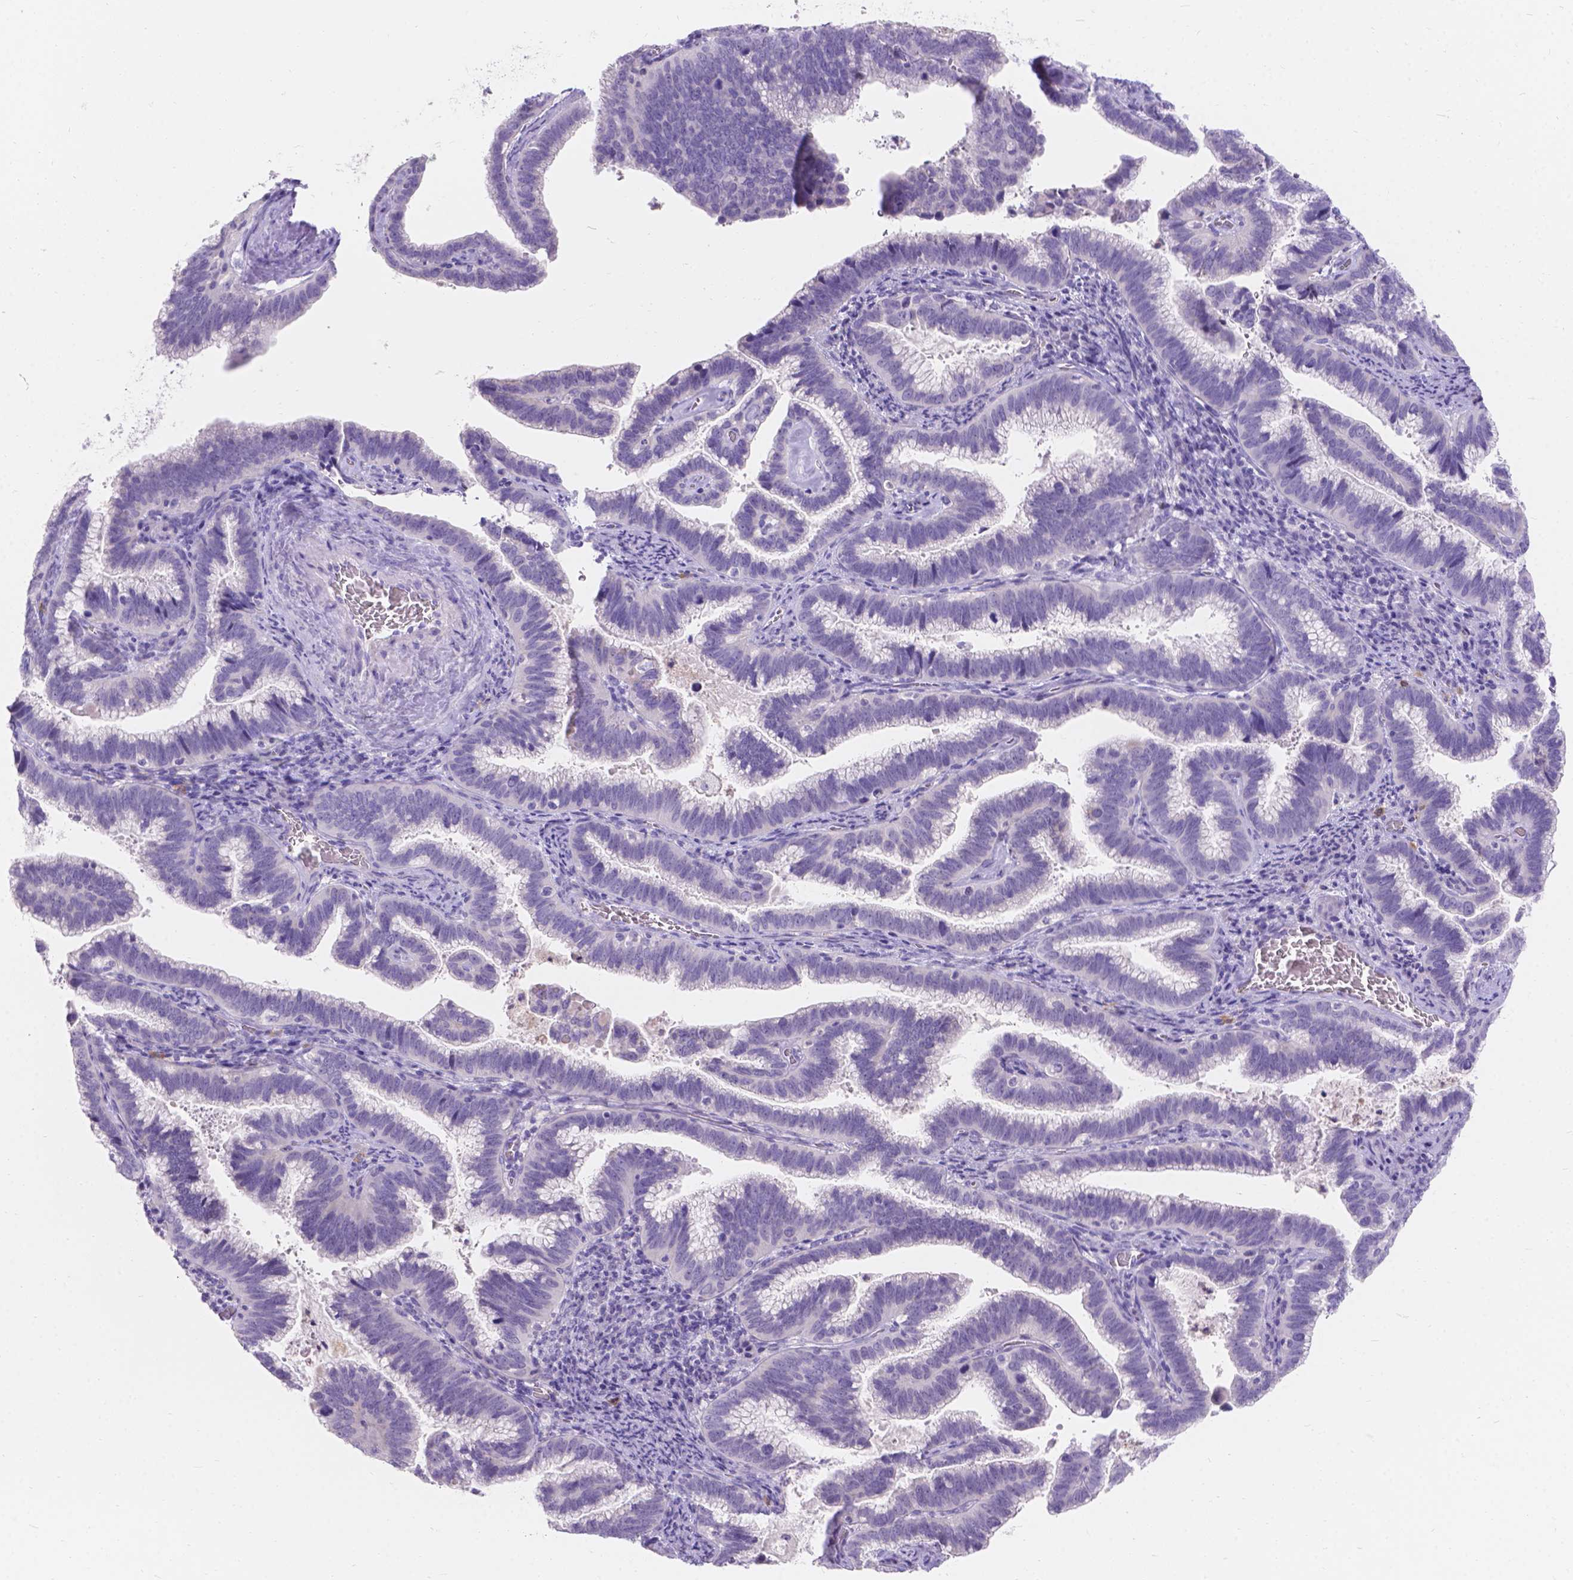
{"staining": {"intensity": "negative", "quantity": "none", "location": "none"}, "tissue": "cervical cancer", "cell_type": "Tumor cells", "image_type": "cancer", "snomed": [{"axis": "morphology", "description": "Adenocarcinoma, NOS"}, {"axis": "topography", "description": "Cervix"}], "caption": "DAB immunohistochemical staining of human cervical cancer (adenocarcinoma) exhibits no significant staining in tumor cells. Nuclei are stained in blue.", "gene": "GNRHR", "patient": {"sex": "female", "age": 61}}